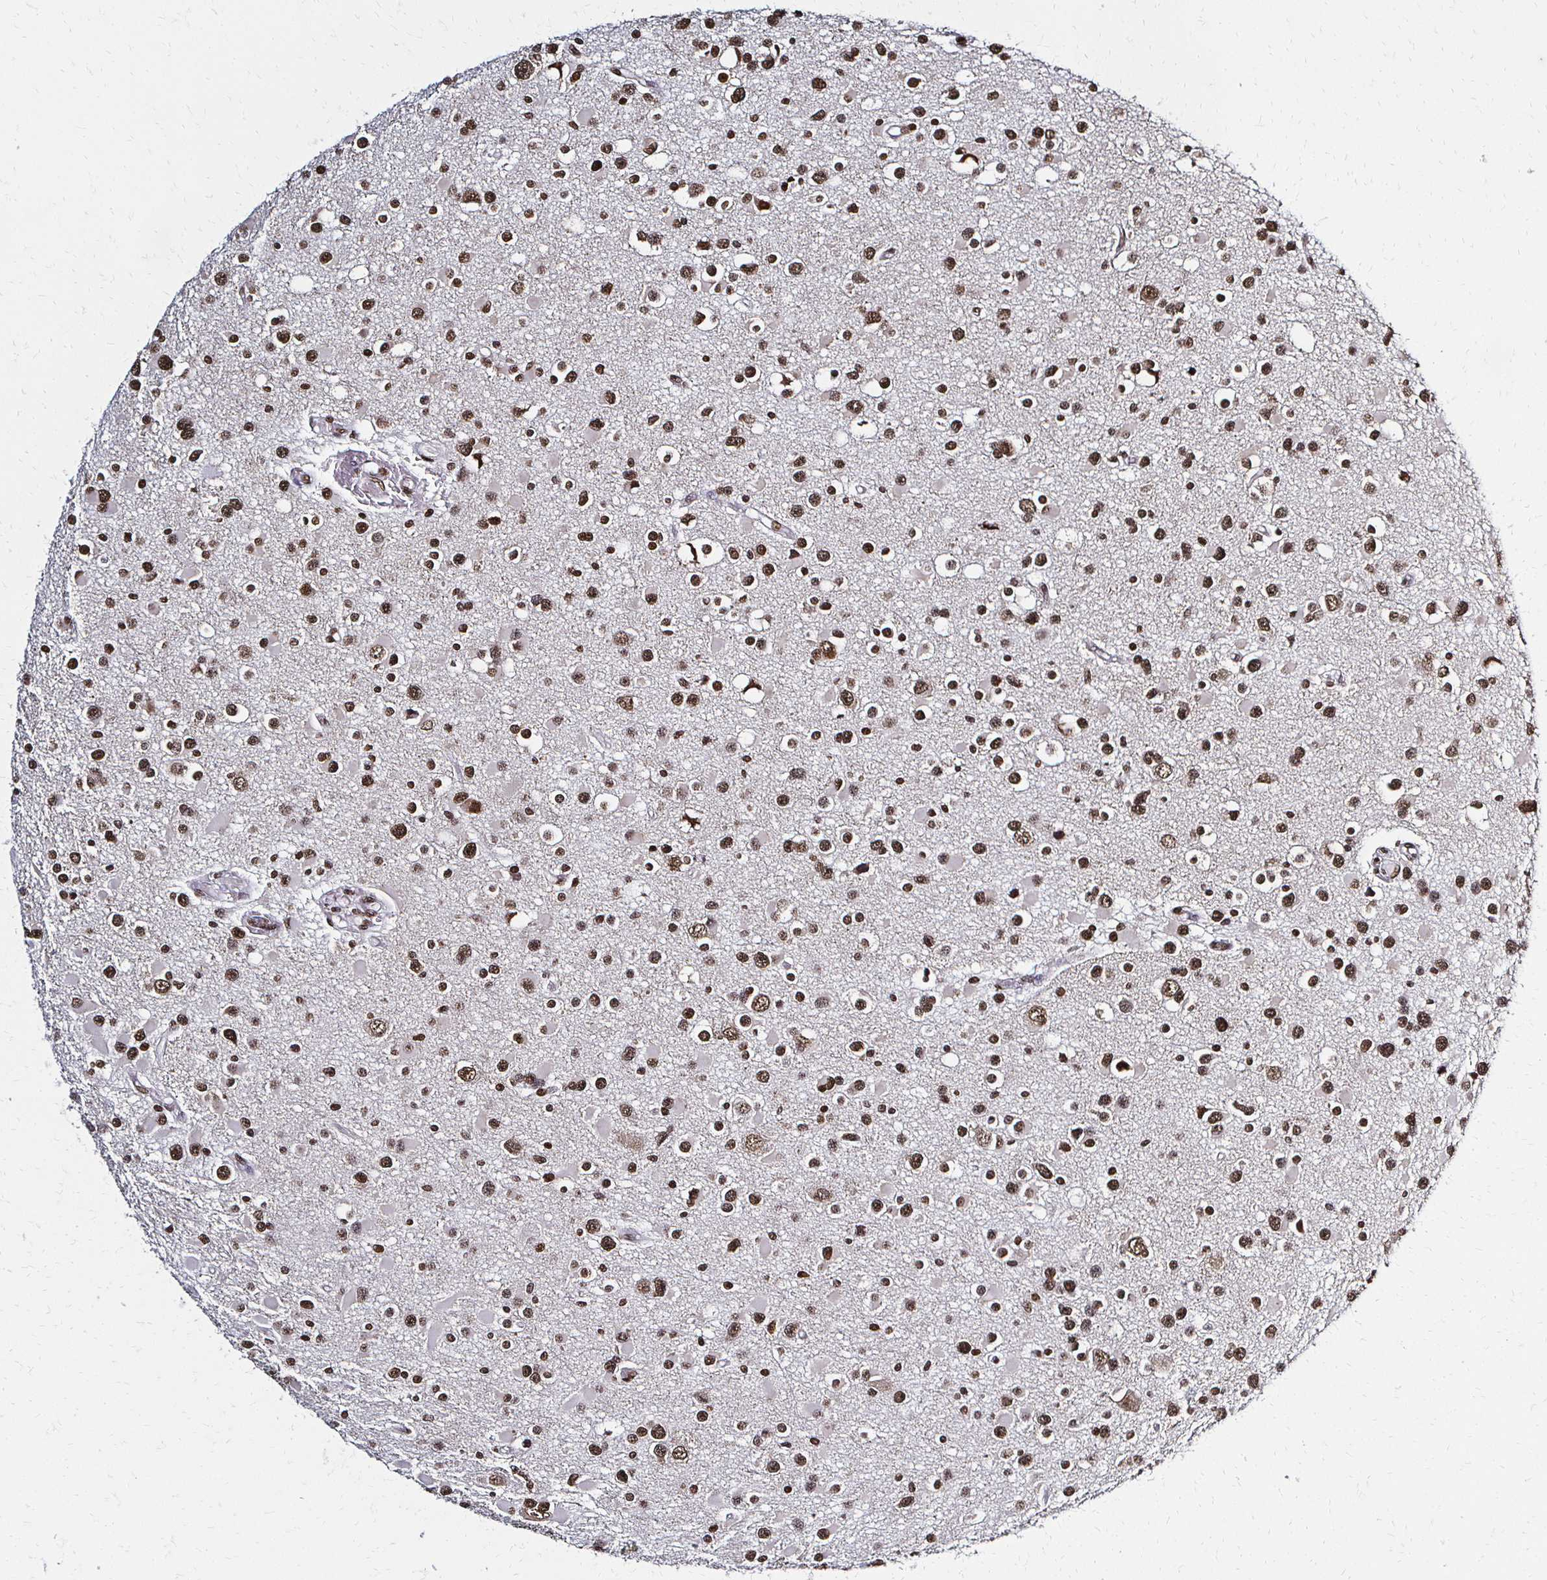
{"staining": {"intensity": "moderate", "quantity": ">75%", "location": "nuclear"}, "tissue": "glioma", "cell_type": "Tumor cells", "image_type": "cancer", "snomed": [{"axis": "morphology", "description": "Glioma, malignant, High grade"}, {"axis": "topography", "description": "Brain"}], "caption": "IHC of high-grade glioma (malignant) demonstrates medium levels of moderate nuclear expression in about >75% of tumor cells. Nuclei are stained in blue.", "gene": "HOXA9", "patient": {"sex": "male", "age": 54}}